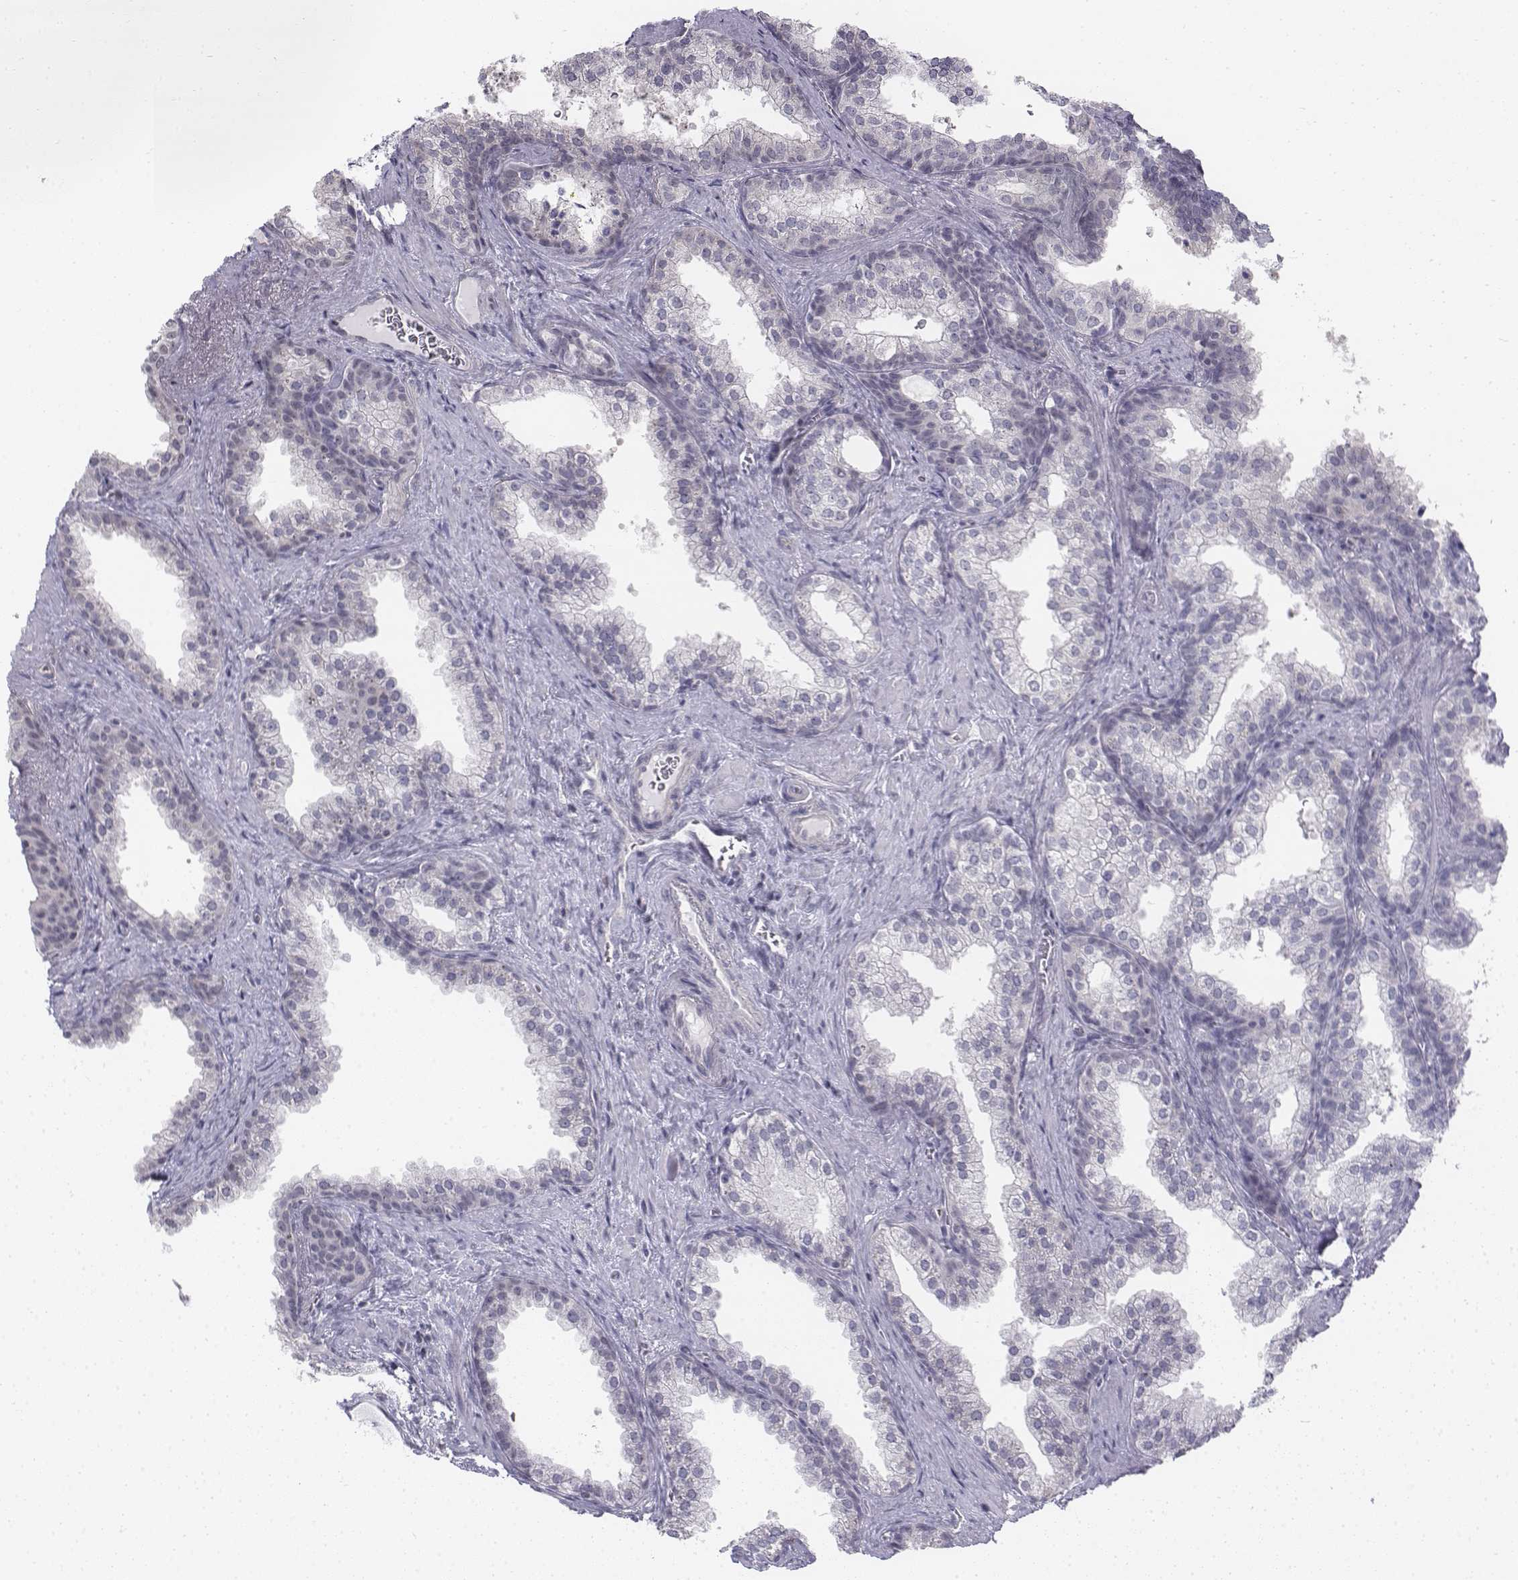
{"staining": {"intensity": "negative", "quantity": "none", "location": "none"}, "tissue": "prostate", "cell_type": "Glandular cells", "image_type": "normal", "snomed": [{"axis": "morphology", "description": "Normal tissue, NOS"}, {"axis": "topography", "description": "Prostate"}], "caption": "Unremarkable prostate was stained to show a protein in brown. There is no significant staining in glandular cells. The staining is performed using DAB brown chromogen with nuclei counter-stained in using hematoxylin.", "gene": "PENK", "patient": {"sex": "male", "age": 79}}